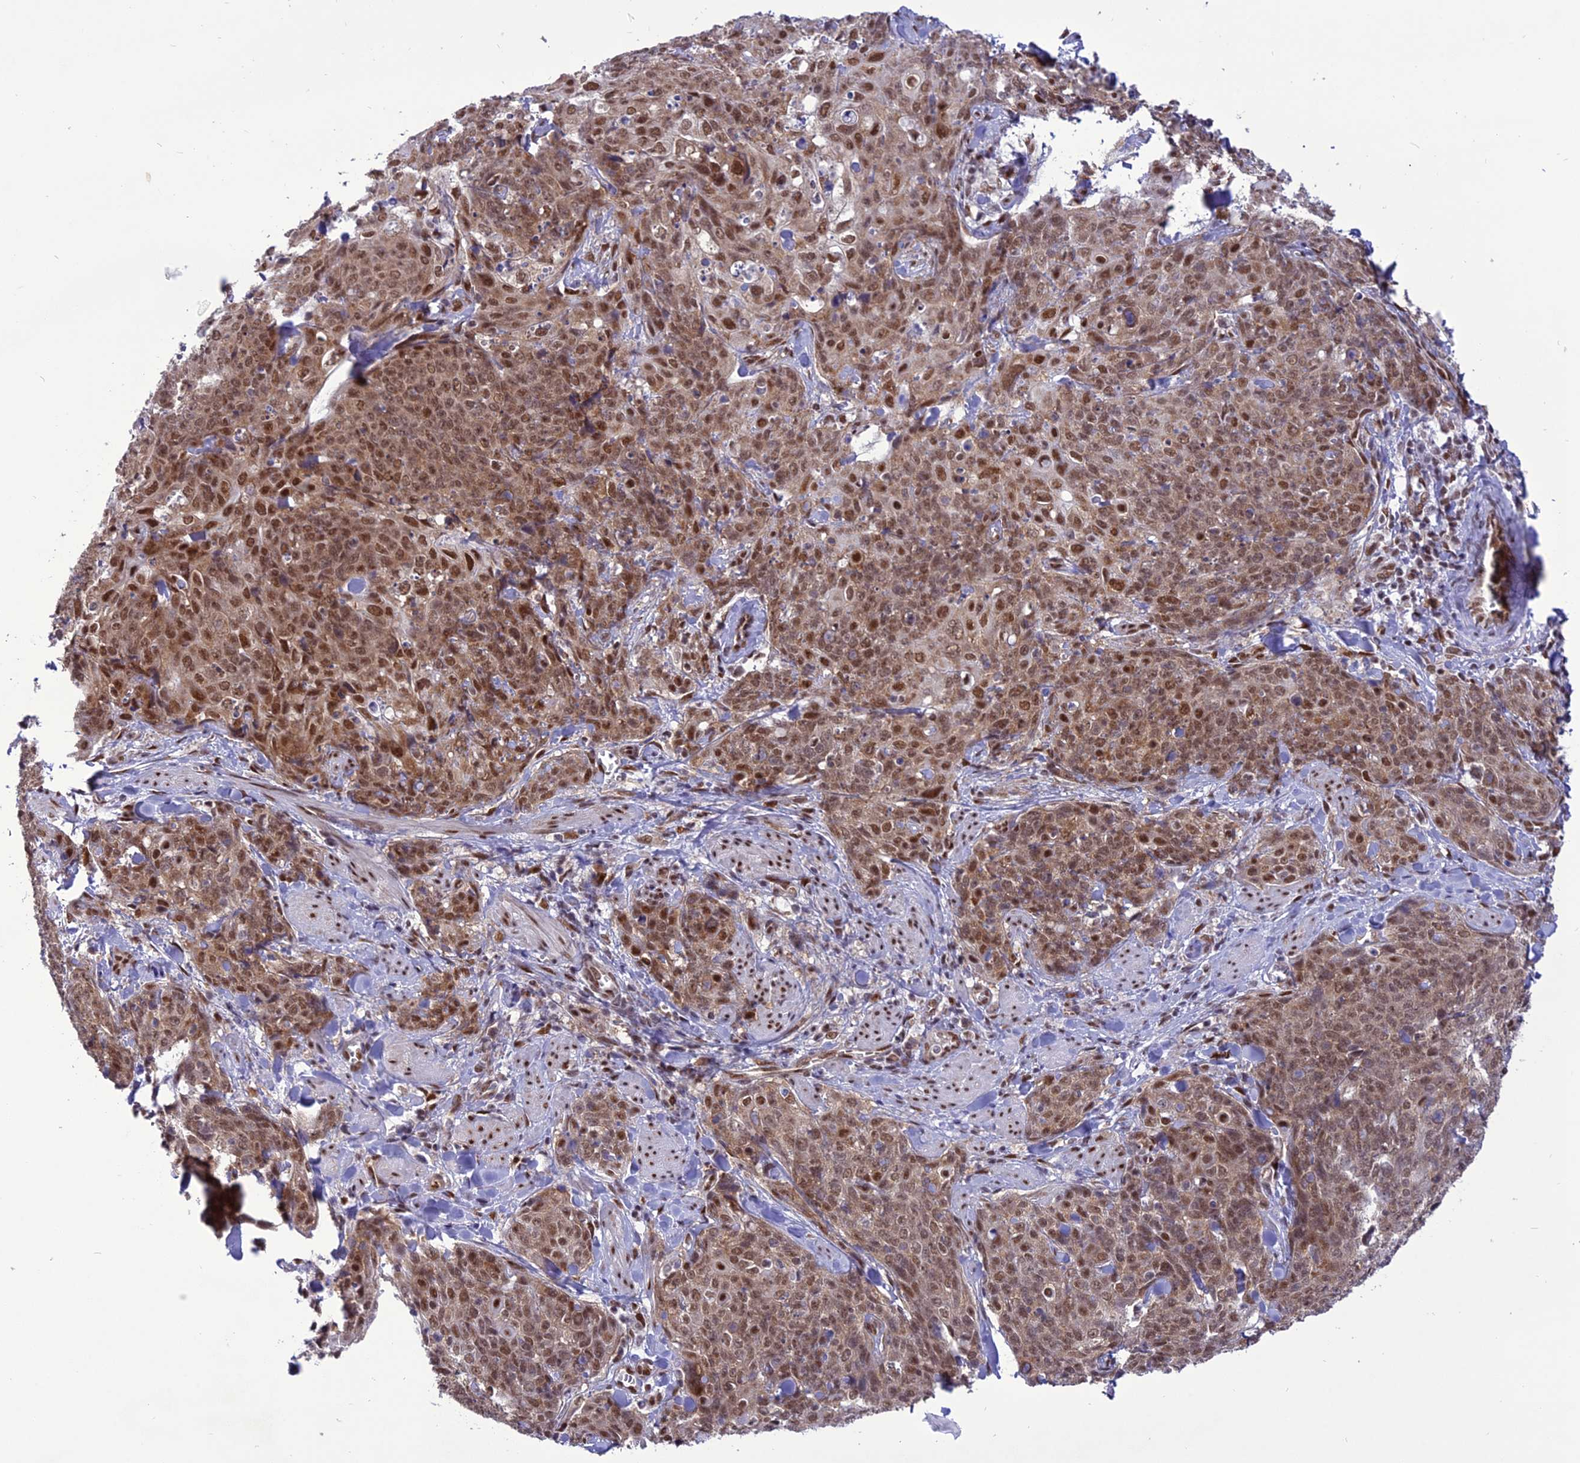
{"staining": {"intensity": "moderate", "quantity": ">75%", "location": "nuclear"}, "tissue": "skin cancer", "cell_type": "Tumor cells", "image_type": "cancer", "snomed": [{"axis": "morphology", "description": "Squamous cell carcinoma, NOS"}, {"axis": "topography", "description": "Skin"}, {"axis": "topography", "description": "Vulva"}], "caption": "Protein staining of squamous cell carcinoma (skin) tissue displays moderate nuclear staining in about >75% of tumor cells.", "gene": "DDX1", "patient": {"sex": "female", "age": 85}}